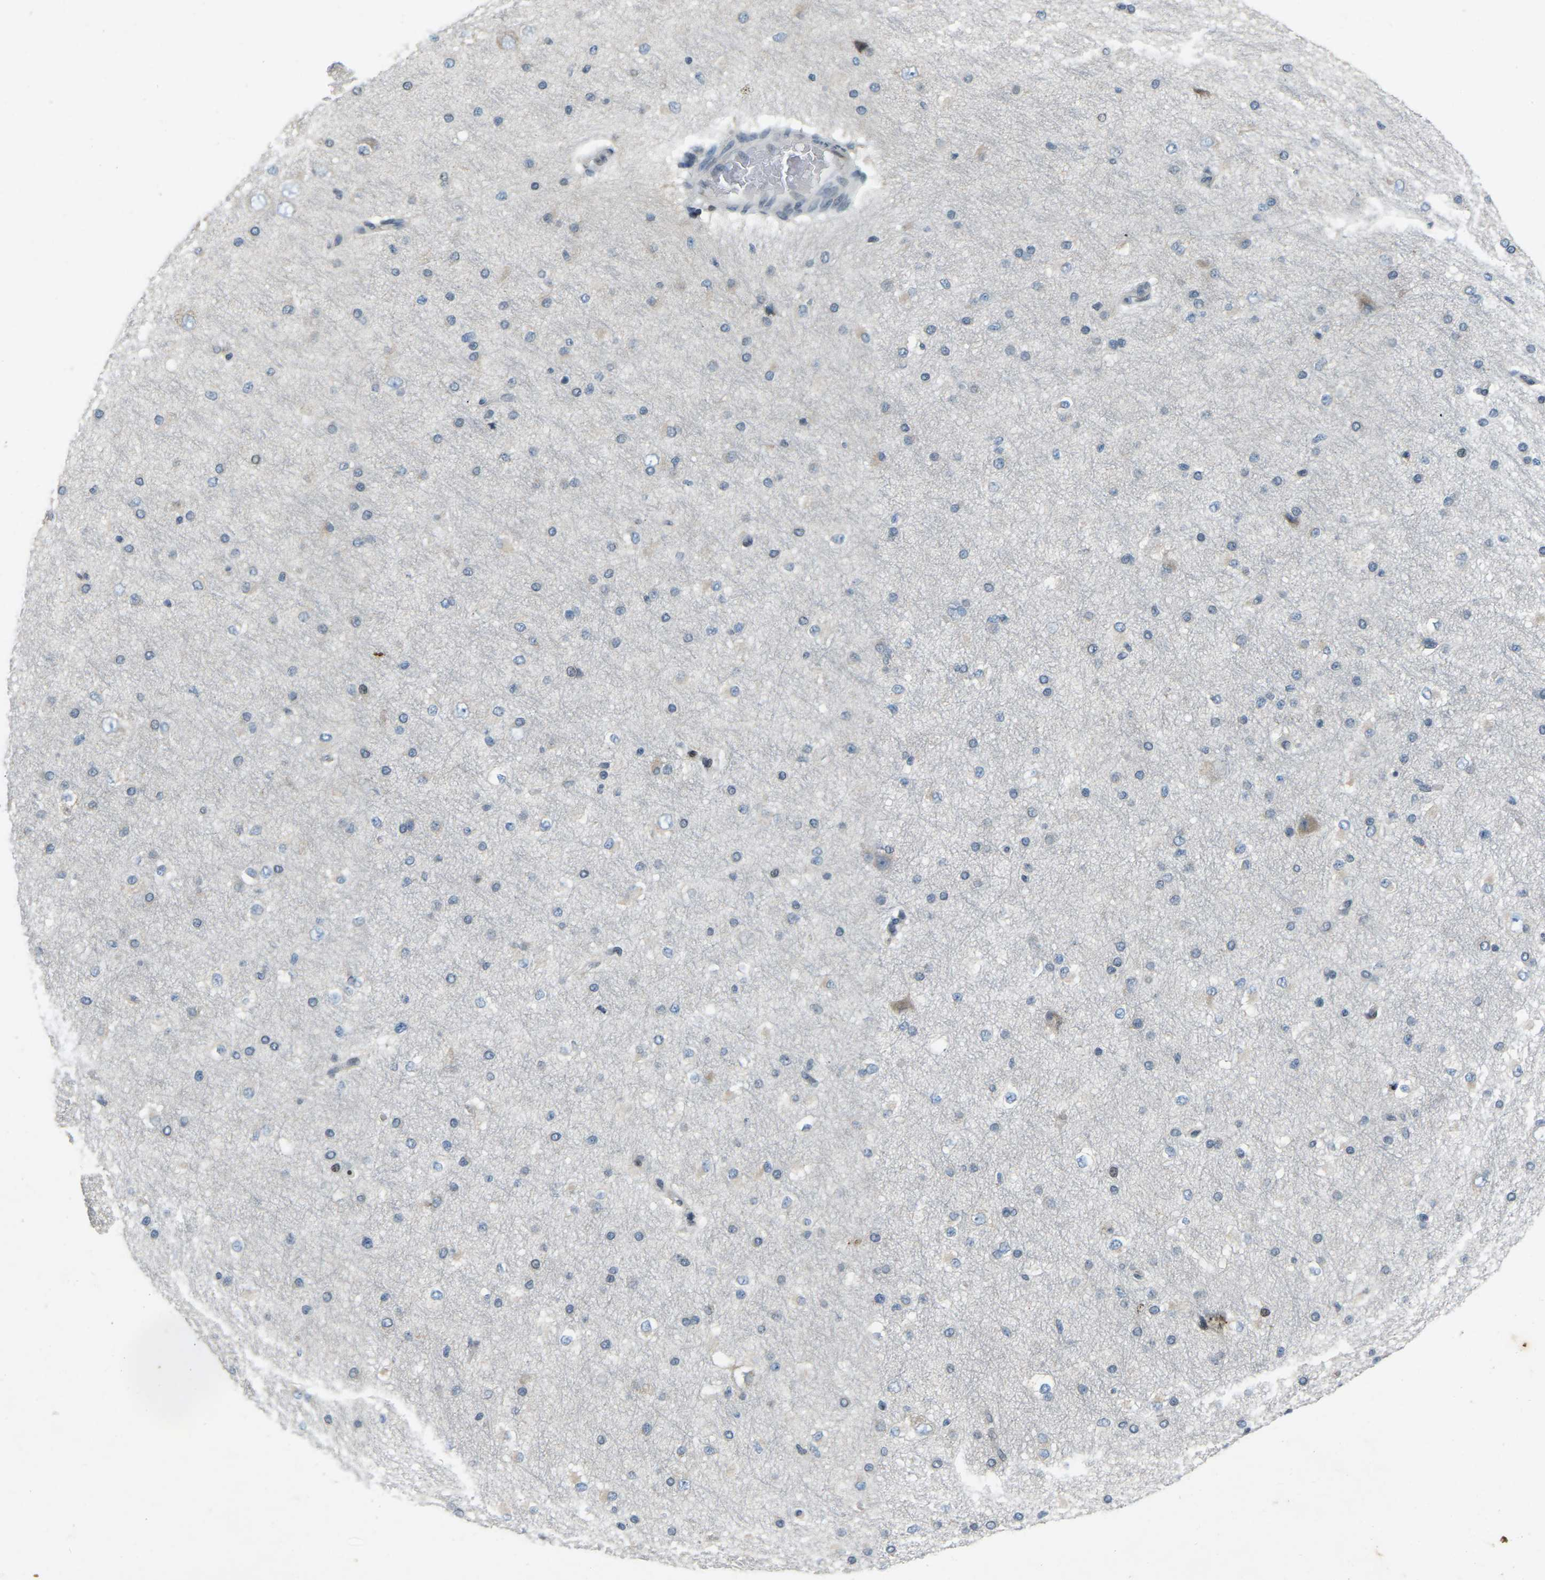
{"staining": {"intensity": "negative", "quantity": "none", "location": "none"}, "tissue": "cerebral cortex", "cell_type": "Endothelial cells", "image_type": "normal", "snomed": [{"axis": "morphology", "description": "Normal tissue, NOS"}, {"axis": "morphology", "description": "Developmental malformation"}, {"axis": "topography", "description": "Cerebral cortex"}], "caption": "A high-resolution photomicrograph shows immunohistochemistry staining of benign cerebral cortex, which exhibits no significant expression in endothelial cells. (Stains: DAB immunohistochemistry (IHC) with hematoxylin counter stain, Microscopy: brightfield microscopy at high magnification).", "gene": "ENSG00000283765", "patient": {"sex": "female", "age": 30}}